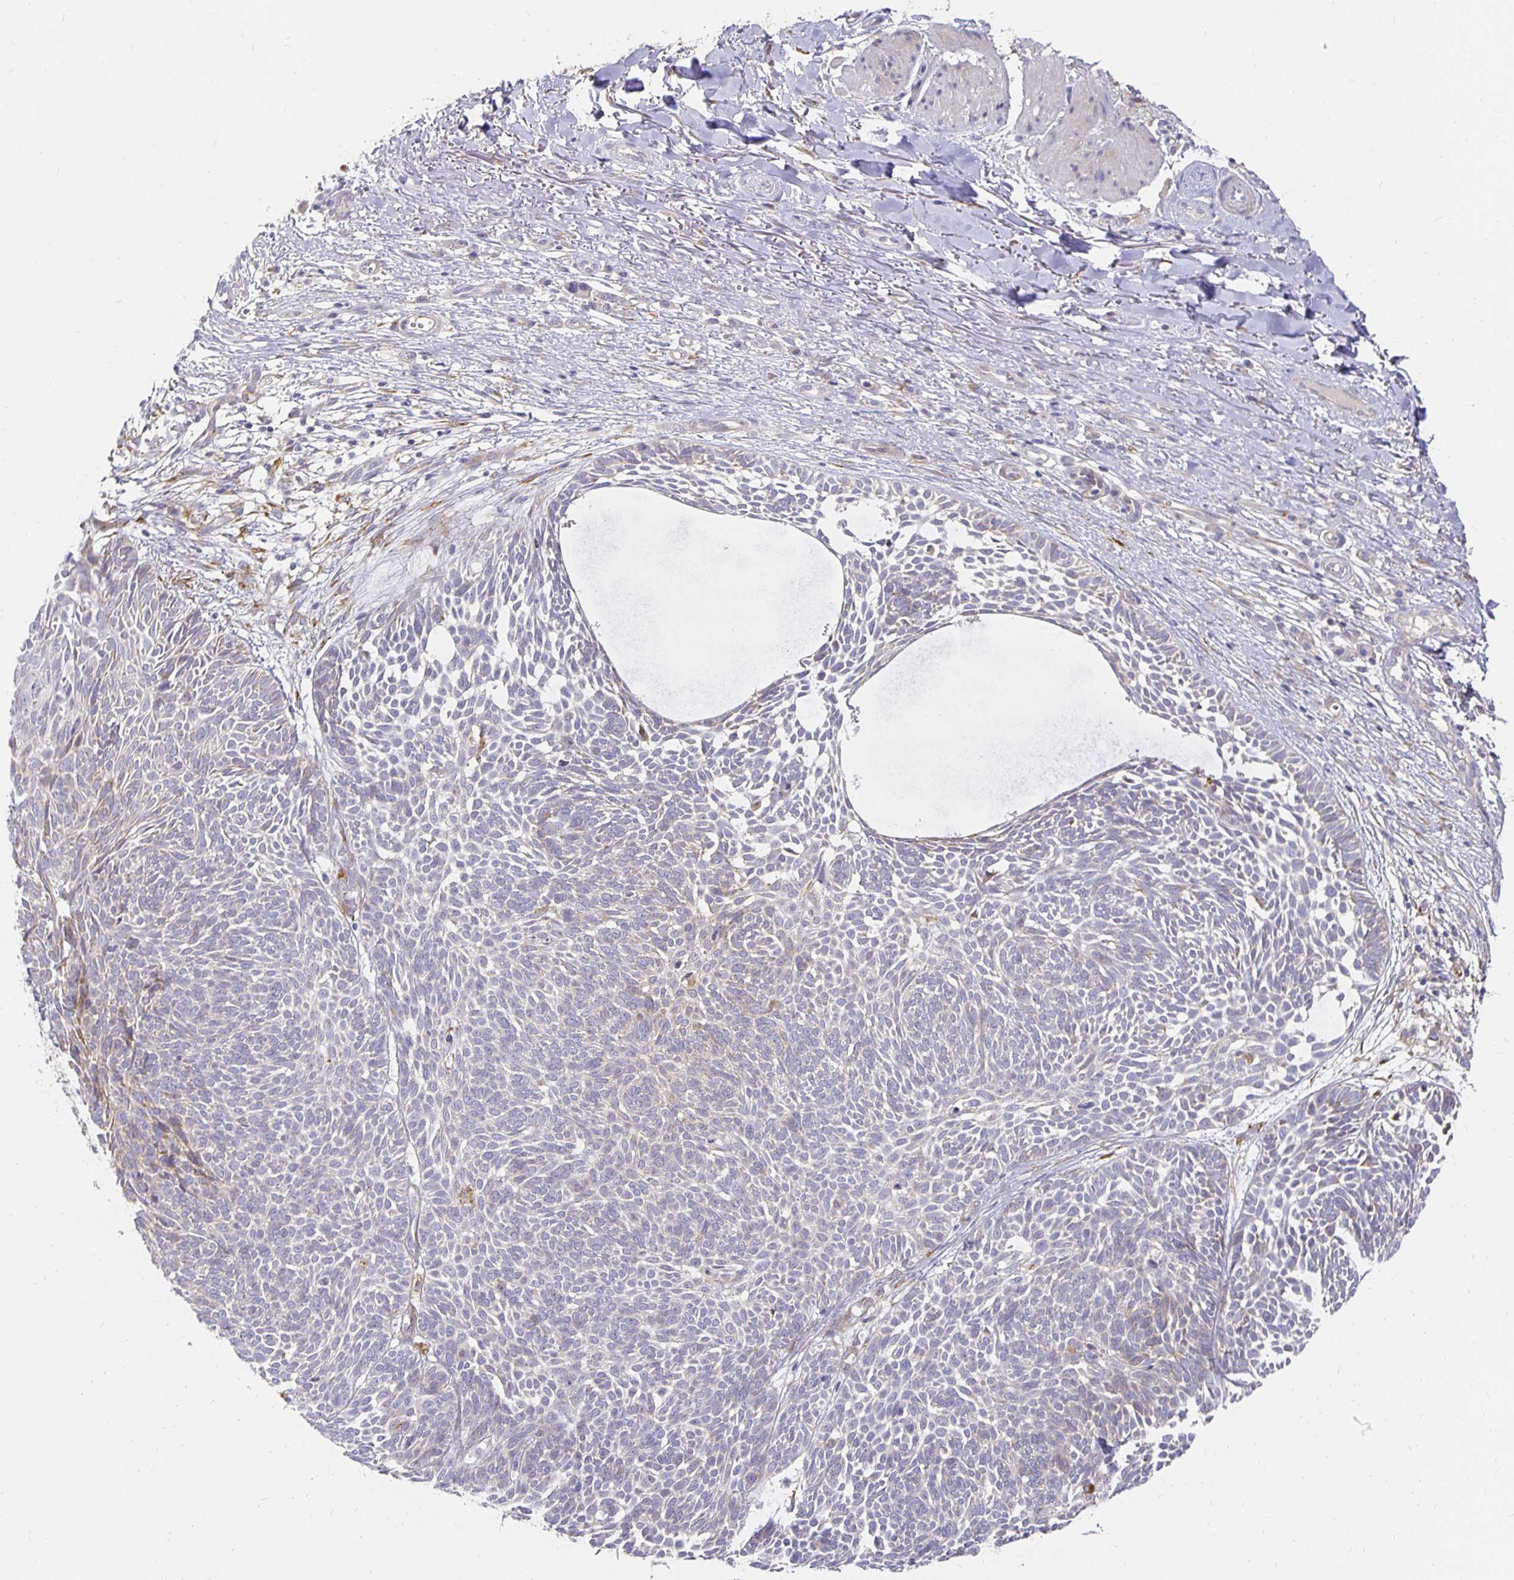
{"staining": {"intensity": "weak", "quantity": "<25%", "location": "cytoplasmic/membranous"}, "tissue": "skin cancer", "cell_type": "Tumor cells", "image_type": "cancer", "snomed": [{"axis": "morphology", "description": "Basal cell carcinoma"}, {"axis": "topography", "description": "Skin"}, {"axis": "topography", "description": "Skin of trunk"}], "caption": "Skin cancer (basal cell carcinoma) was stained to show a protein in brown. There is no significant staining in tumor cells.", "gene": "PLOD1", "patient": {"sex": "male", "age": 74}}